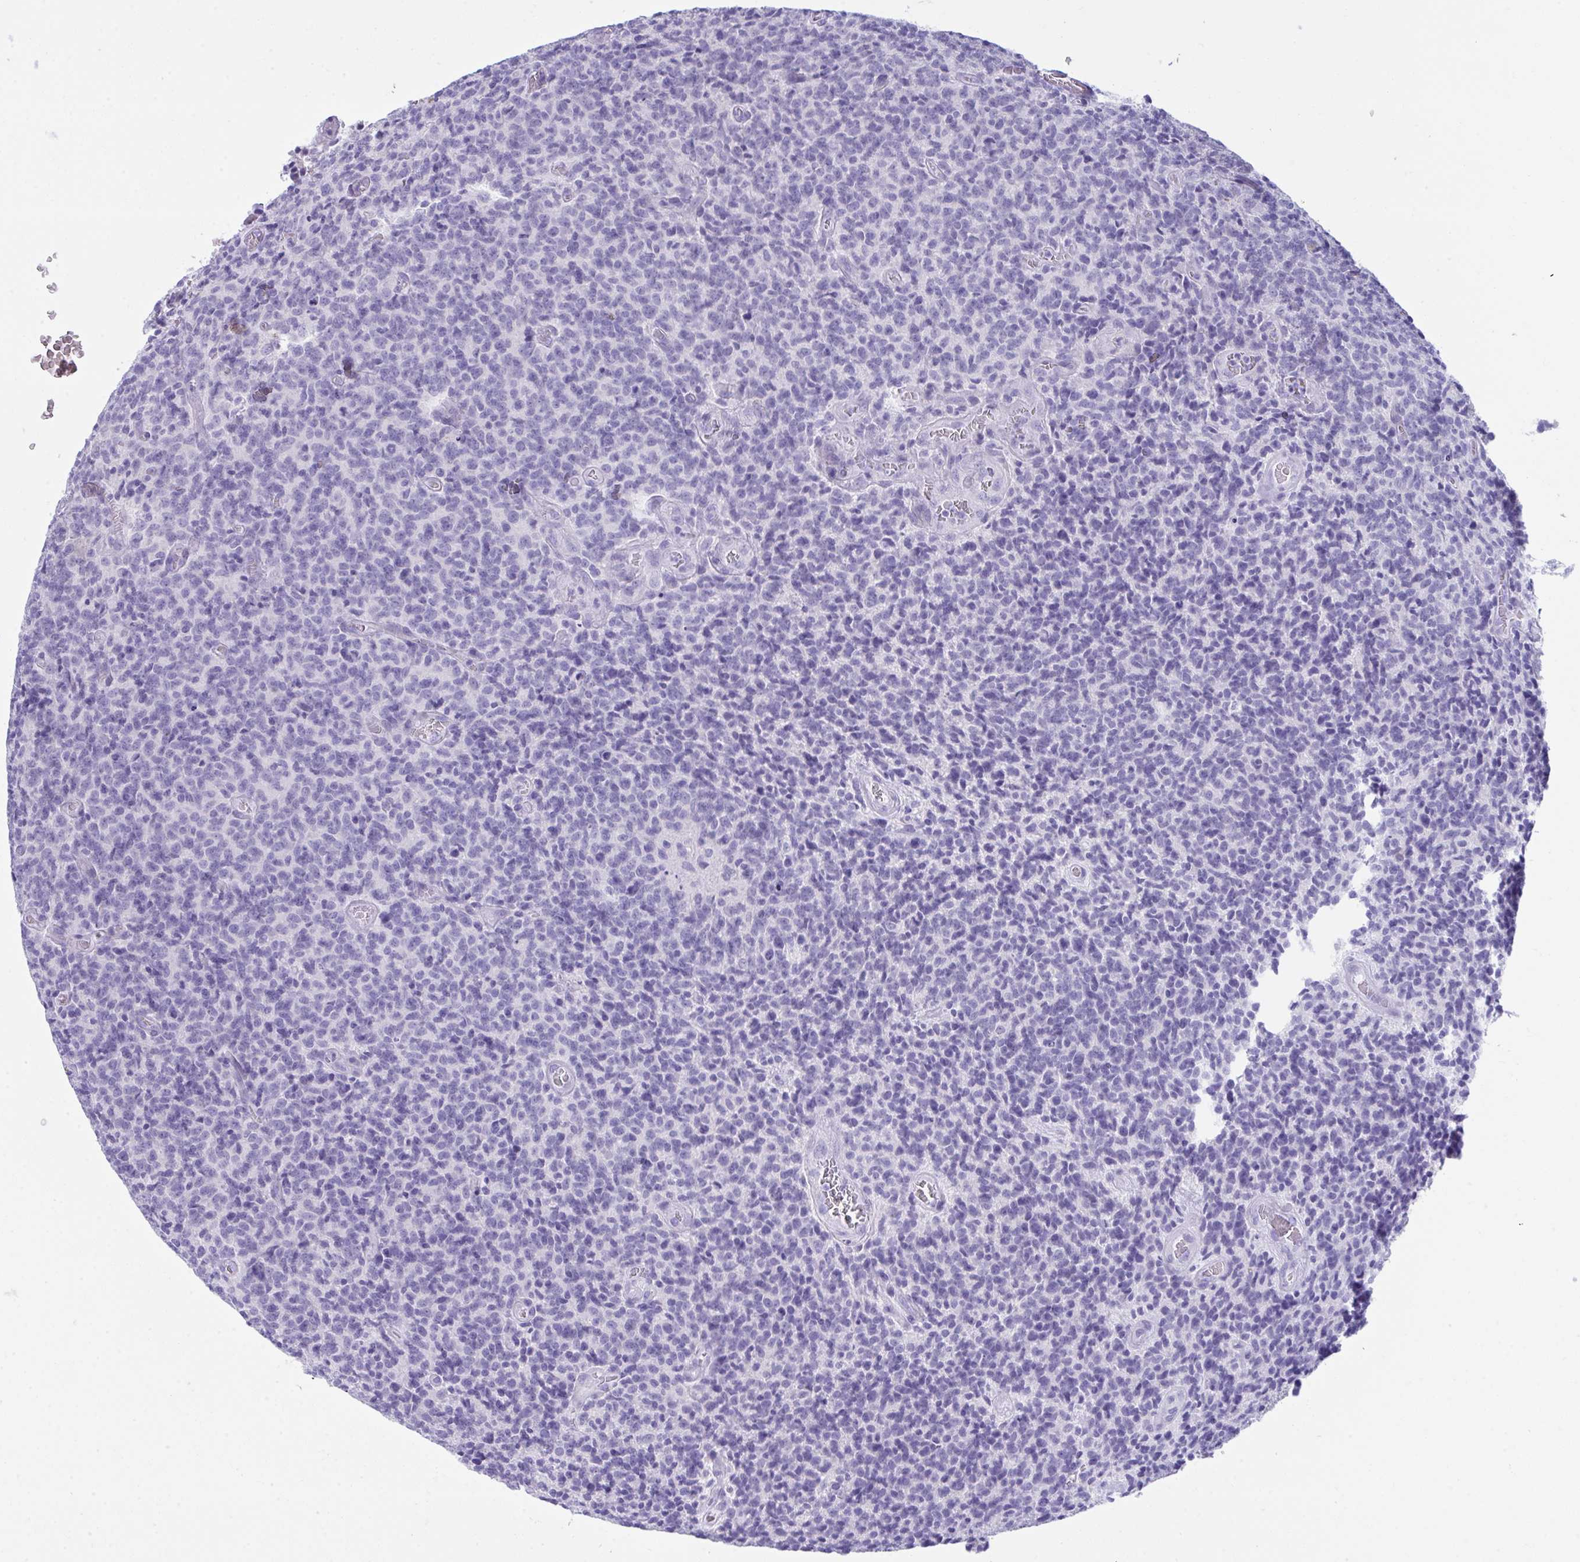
{"staining": {"intensity": "negative", "quantity": "none", "location": "none"}, "tissue": "glioma", "cell_type": "Tumor cells", "image_type": "cancer", "snomed": [{"axis": "morphology", "description": "Glioma, malignant, High grade"}, {"axis": "topography", "description": "Brain"}], "caption": "The immunohistochemistry image has no significant positivity in tumor cells of glioma tissue.", "gene": "GLB1L2", "patient": {"sex": "male", "age": 76}}